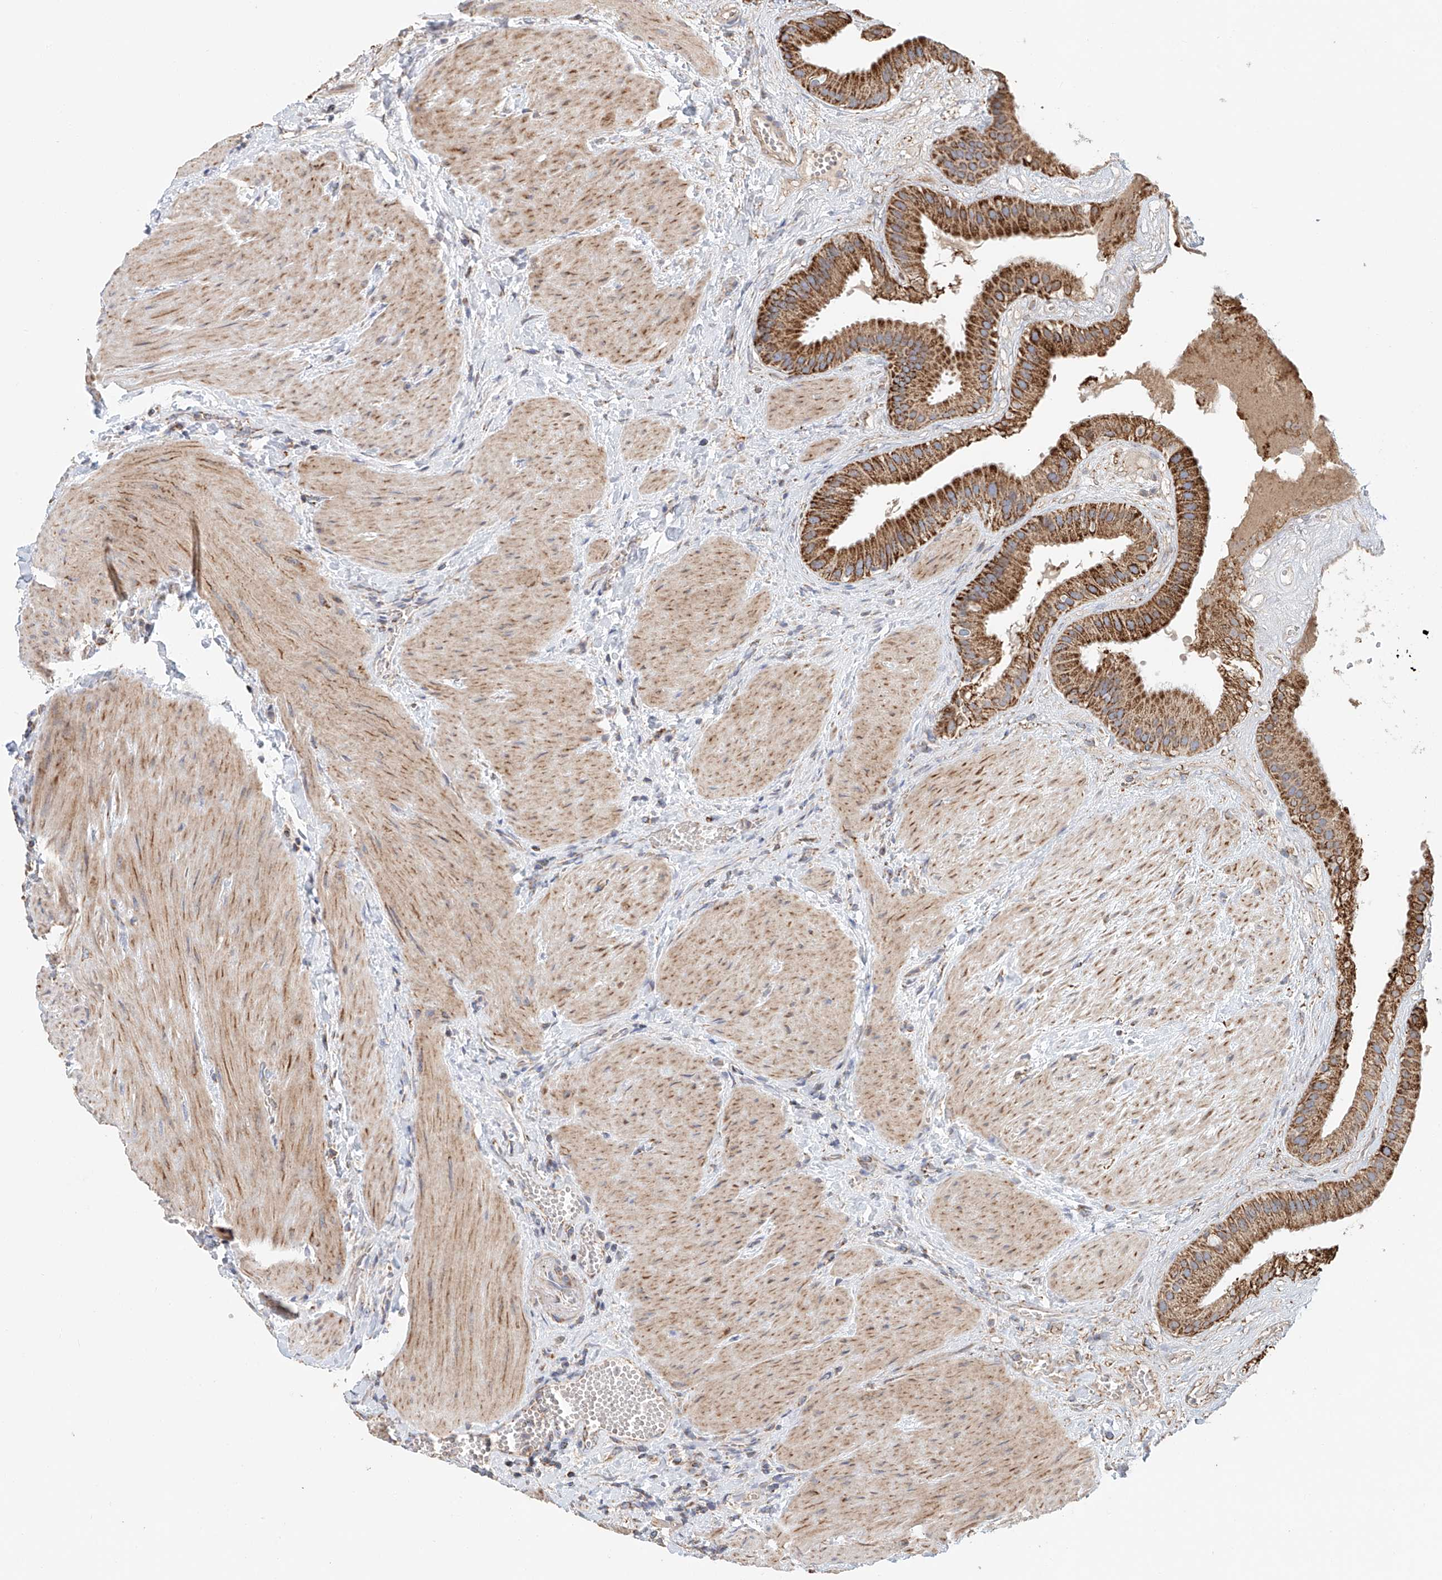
{"staining": {"intensity": "strong", "quantity": ">75%", "location": "cytoplasmic/membranous"}, "tissue": "gallbladder", "cell_type": "Glandular cells", "image_type": "normal", "snomed": [{"axis": "morphology", "description": "Normal tissue, NOS"}, {"axis": "topography", "description": "Gallbladder"}], "caption": "DAB (3,3'-diaminobenzidine) immunohistochemical staining of normal gallbladder exhibits strong cytoplasmic/membranous protein staining in about >75% of glandular cells.", "gene": "MCL1", "patient": {"sex": "male", "age": 55}}